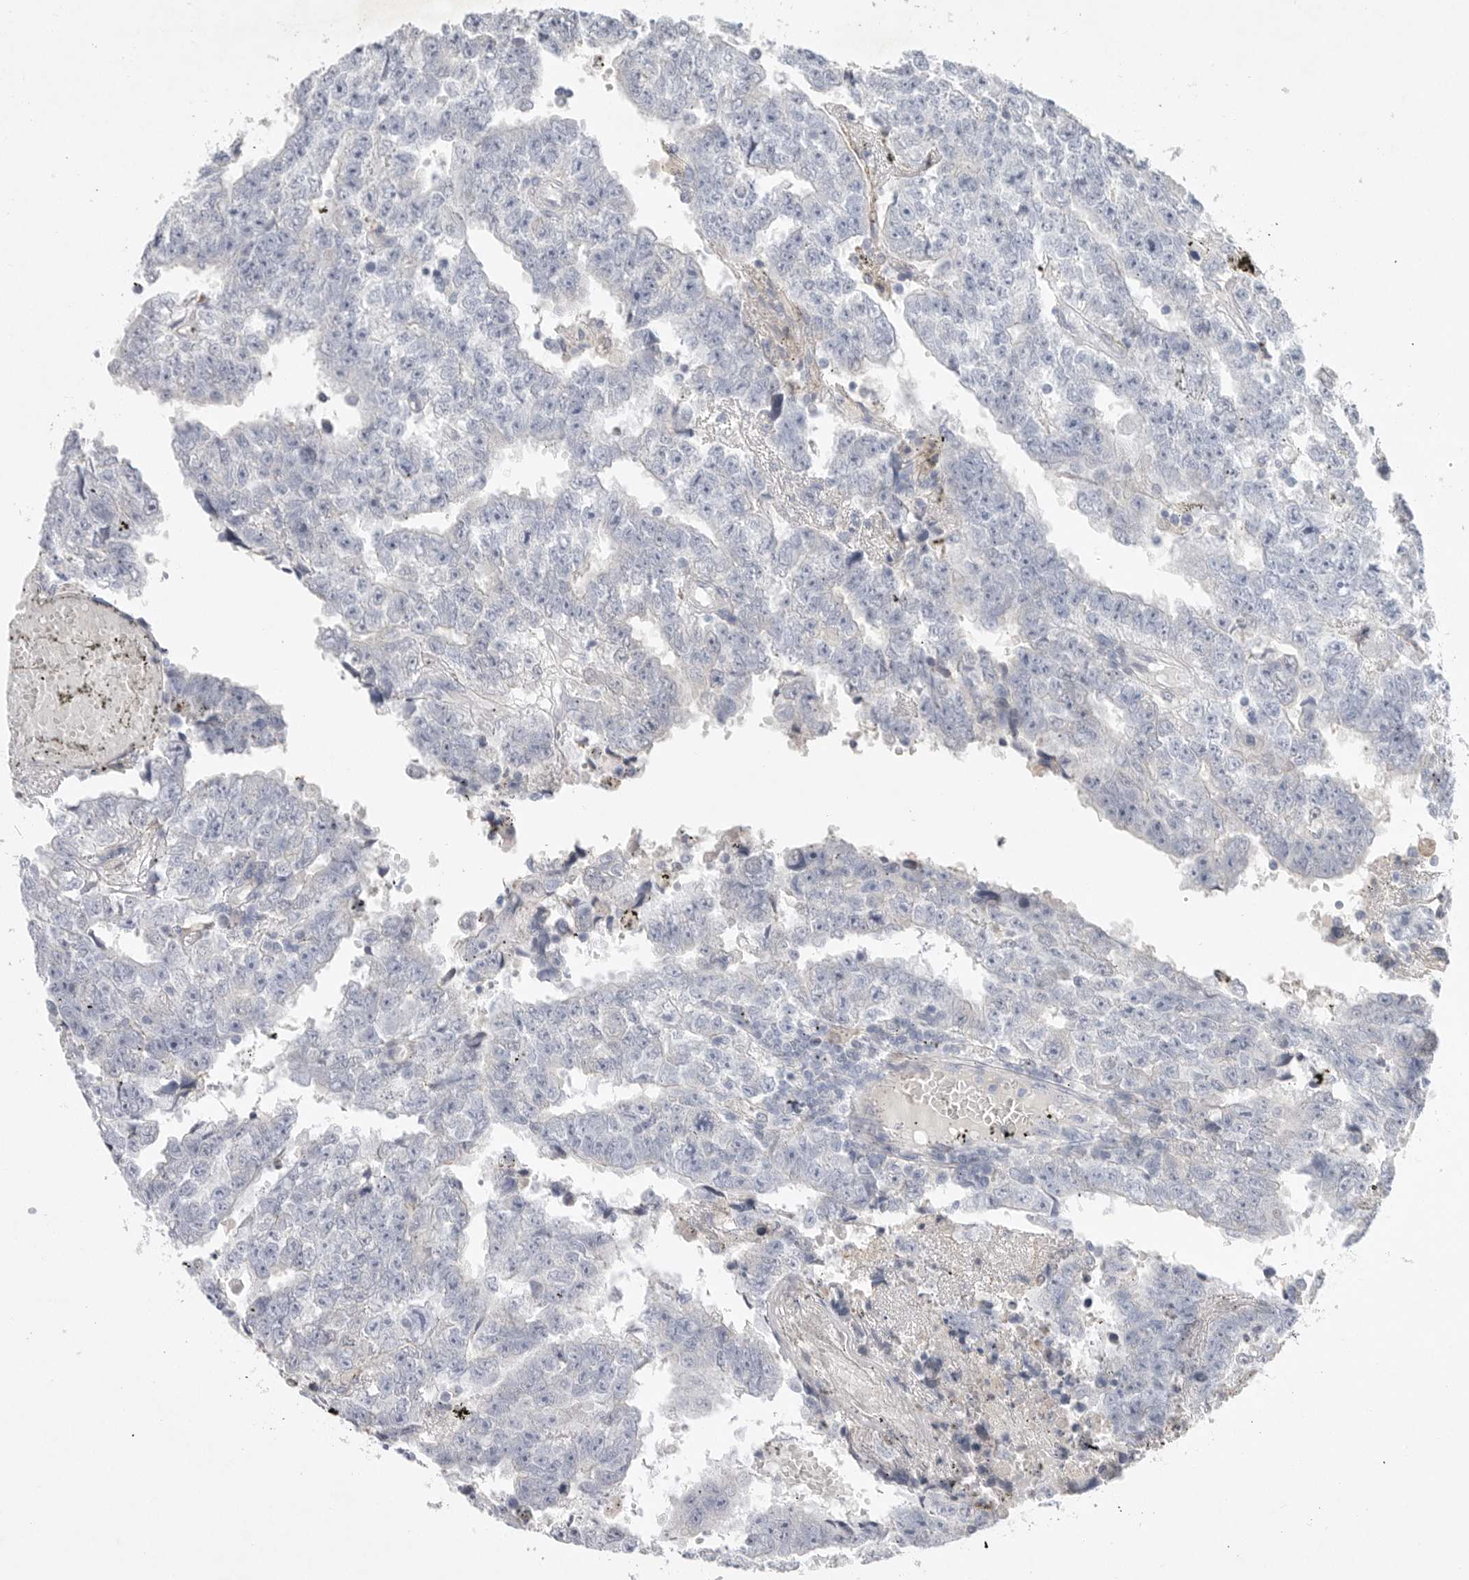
{"staining": {"intensity": "negative", "quantity": "none", "location": "none"}, "tissue": "testis cancer", "cell_type": "Tumor cells", "image_type": "cancer", "snomed": [{"axis": "morphology", "description": "Carcinoma, Embryonal, NOS"}, {"axis": "topography", "description": "Testis"}], "caption": "This is an IHC micrograph of human testis embryonal carcinoma. There is no positivity in tumor cells.", "gene": "CAMK2B", "patient": {"sex": "male", "age": 25}}